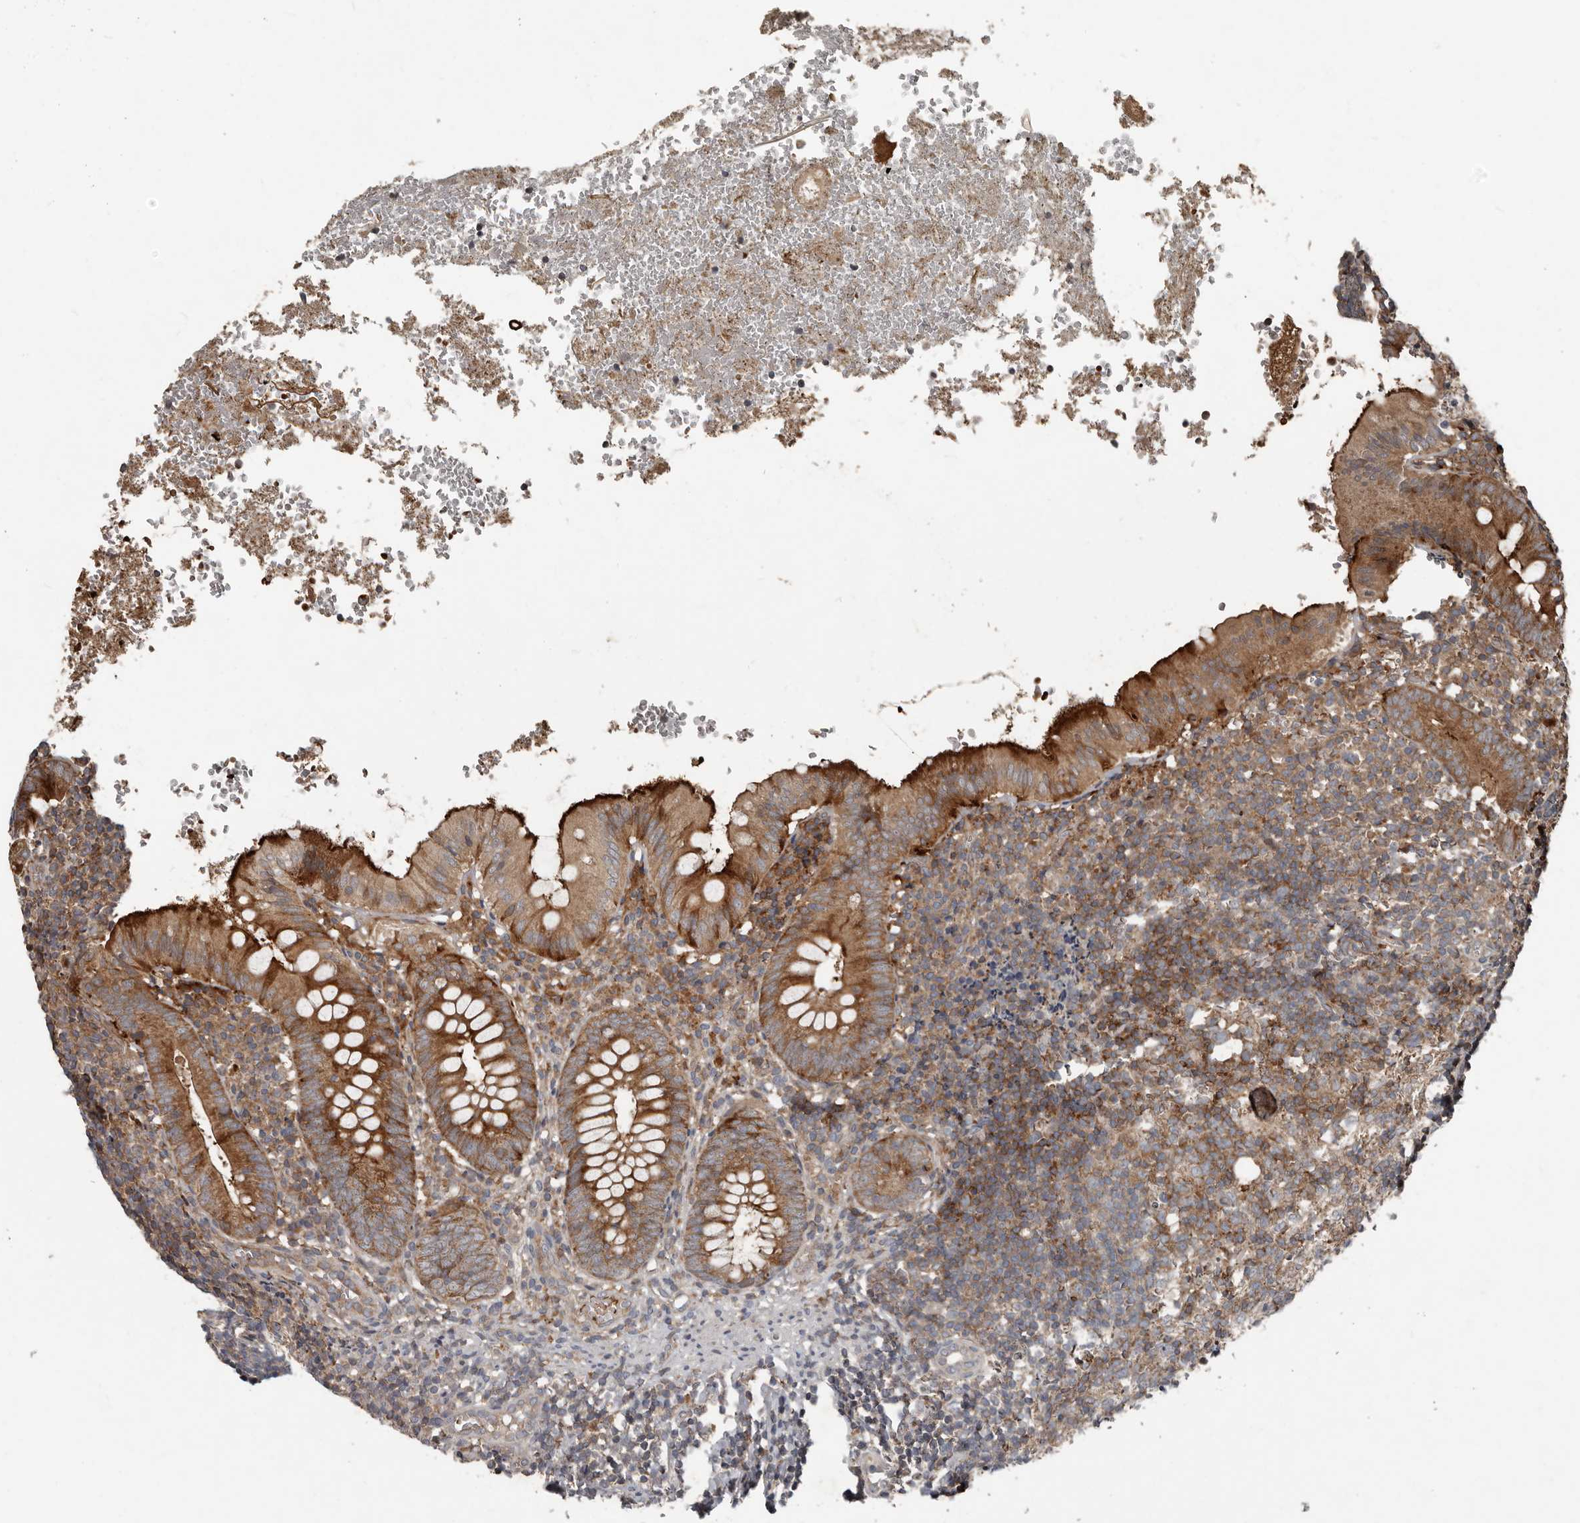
{"staining": {"intensity": "strong", "quantity": ">75%", "location": "cytoplasmic/membranous"}, "tissue": "appendix", "cell_type": "Glandular cells", "image_type": "normal", "snomed": [{"axis": "morphology", "description": "Normal tissue, NOS"}, {"axis": "topography", "description": "Appendix"}], "caption": "Normal appendix was stained to show a protein in brown. There is high levels of strong cytoplasmic/membranous expression in approximately >75% of glandular cells.", "gene": "FBXO31", "patient": {"sex": "male", "age": 8}}